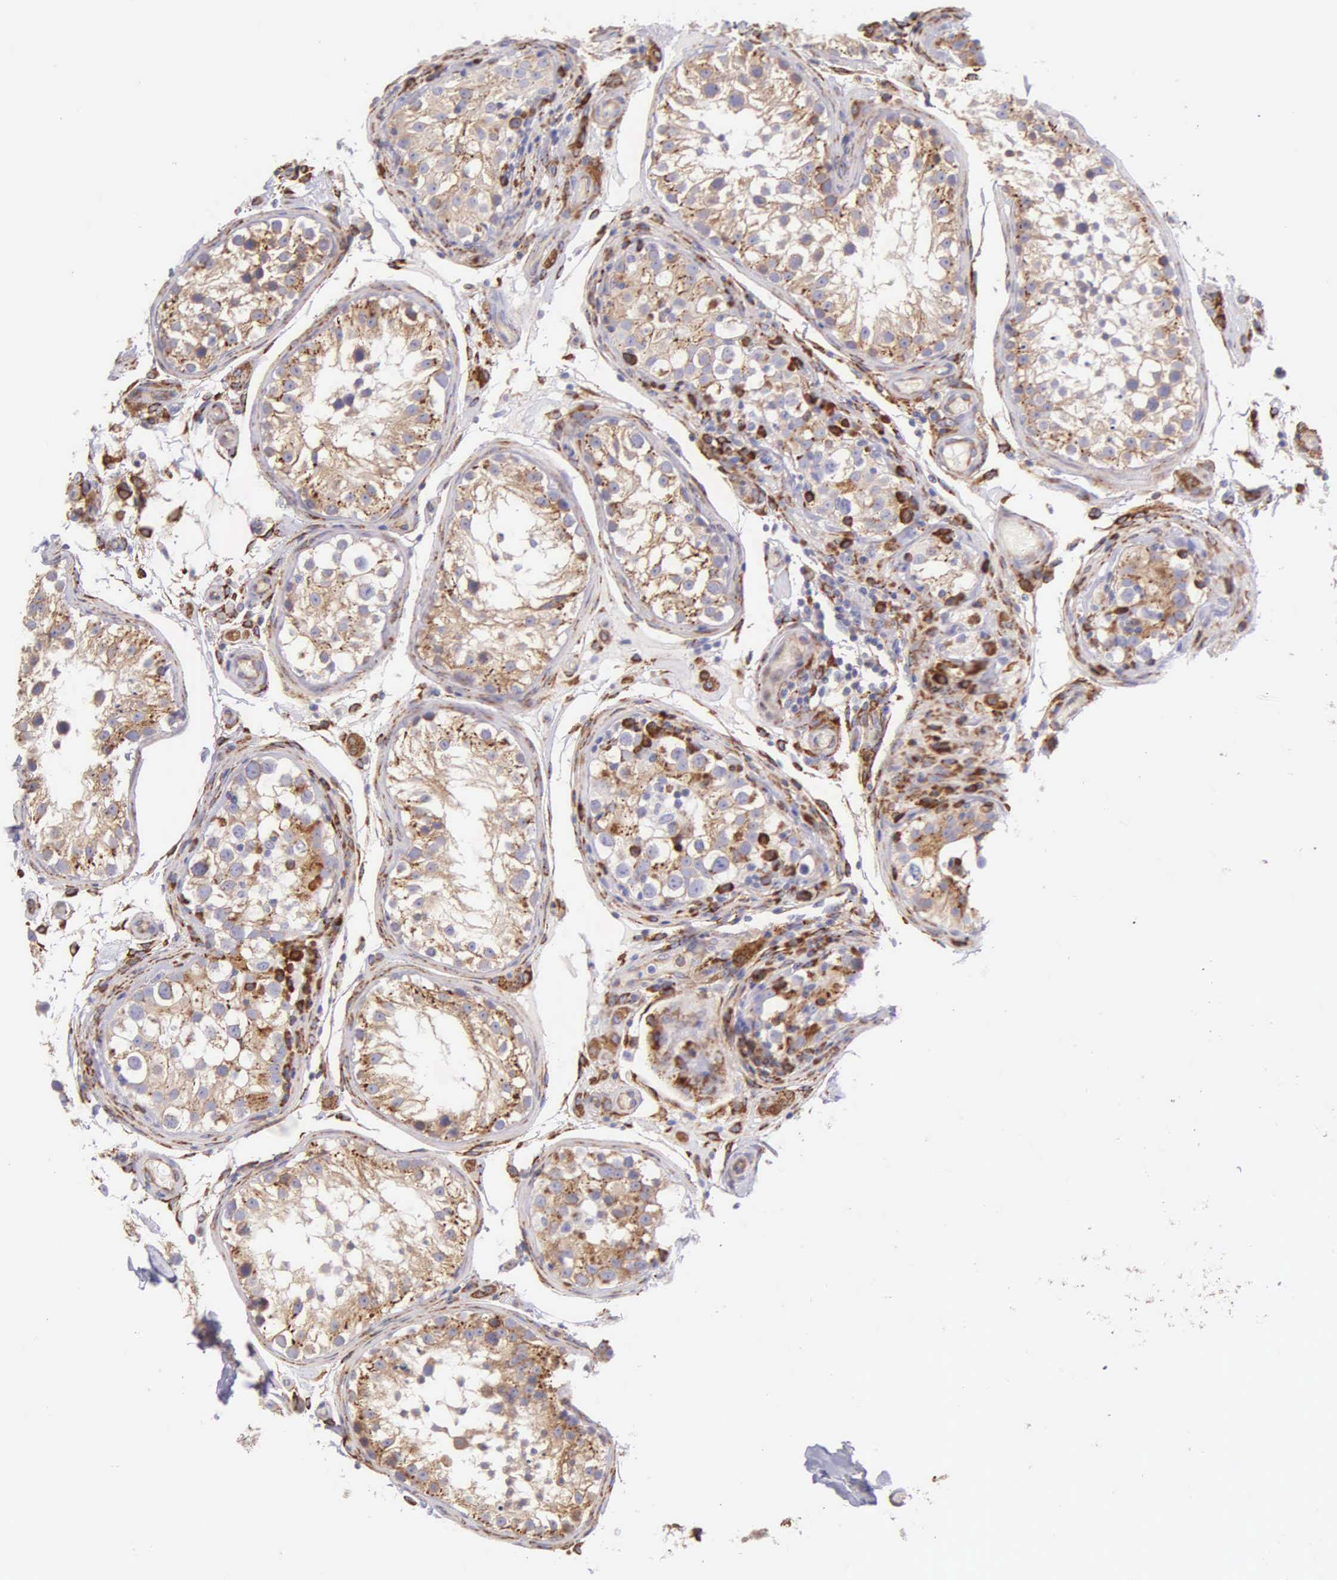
{"staining": {"intensity": "weak", "quantity": "25%-75%", "location": "cytoplasmic/membranous"}, "tissue": "testis", "cell_type": "Cells in seminiferous ducts", "image_type": "normal", "snomed": [{"axis": "morphology", "description": "Normal tissue, NOS"}, {"axis": "topography", "description": "Testis"}], "caption": "Immunohistochemistry (IHC) photomicrograph of benign testis: human testis stained using immunohistochemistry shows low levels of weak protein expression localized specifically in the cytoplasmic/membranous of cells in seminiferous ducts, appearing as a cytoplasmic/membranous brown color.", "gene": "CKAP4", "patient": {"sex": "male", "age": 24}}